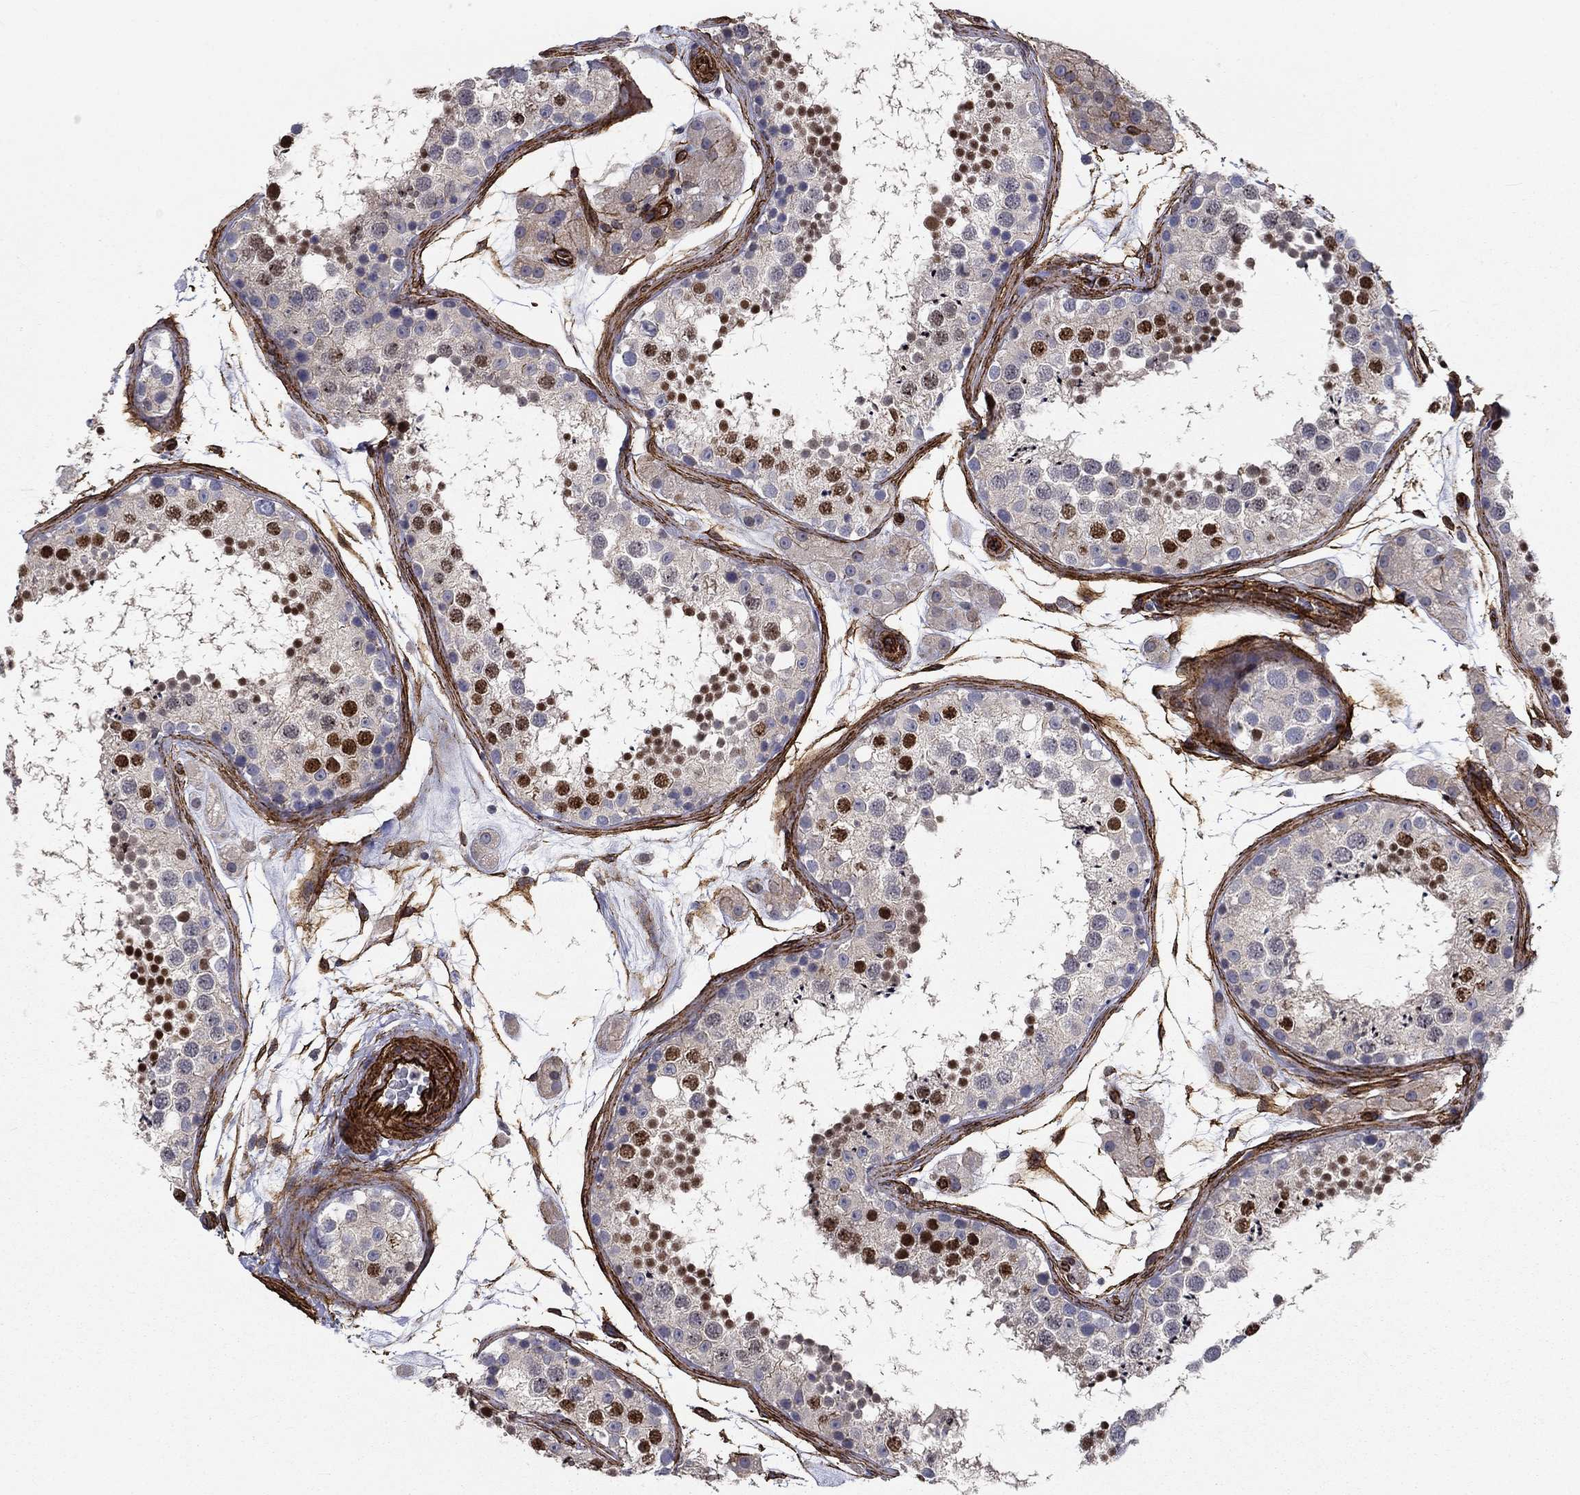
{"staining": {"intensity": "strong", "quantity": "<25%", "location": "nuclear"}, "tissue": "testis", "cell_type": "Cells in seminiferous ducts", "image_type": "normal", "snomed": [{"axis": "morphology", "description": "Normal tissue, NOS"}, {"axis": "topography", "description": "Testis"}], "caption": "Protein staining of benign testis displays strong nuclear positivity in approximately <25% of cells in seminiferous ducts. The protein is shown in brown color, while the nuclei are stained blue.", "gene": "SYNC", "patient": {"sex": "male", "age": 41}}